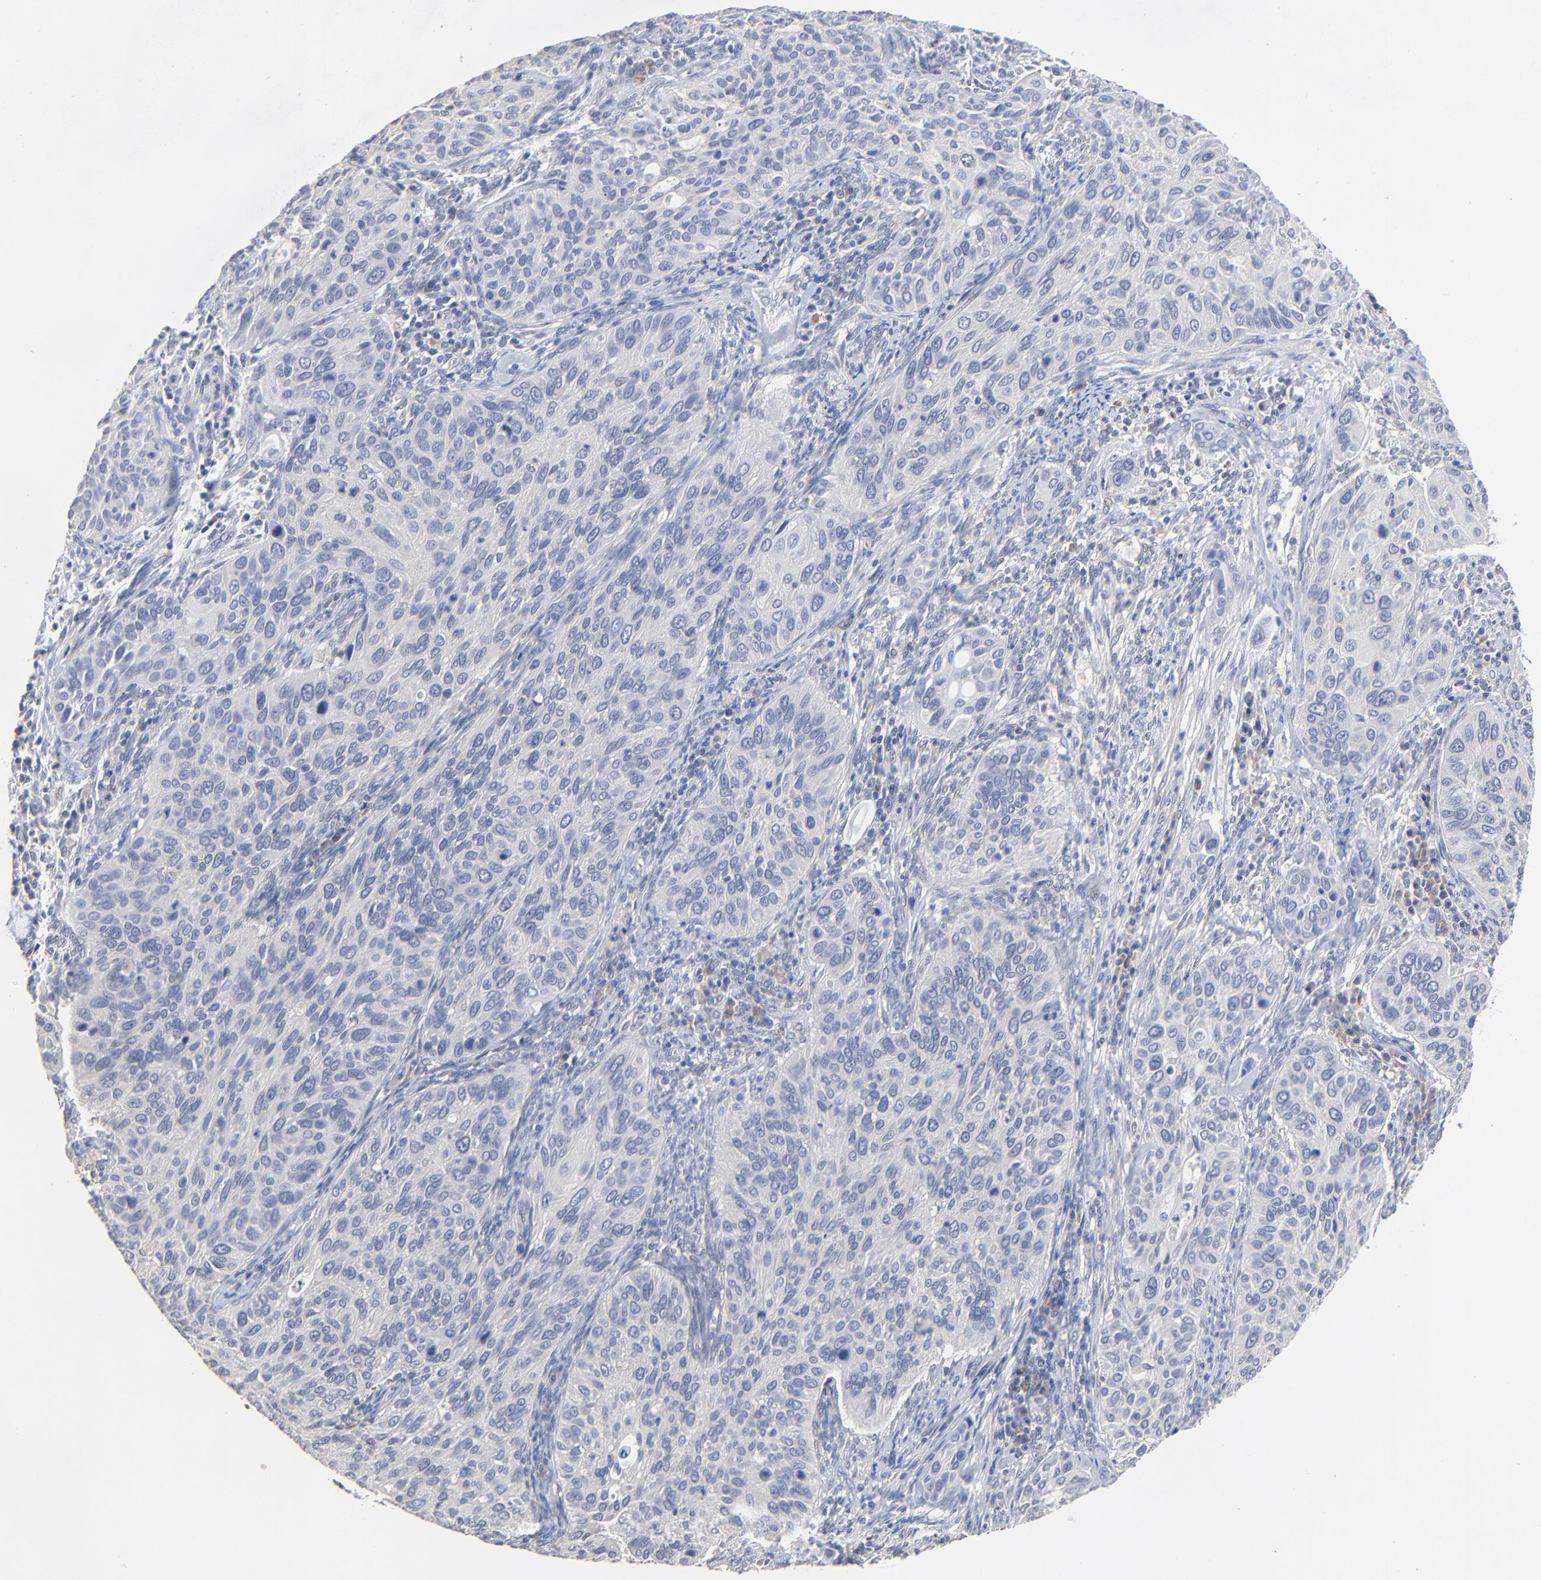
{"staining": {"intensity": "negative", "quantity": "none", "location": "none"}, "tissue": "cervical cancer", "cell_type": "Tumor cells", "image_type": "cancer", "snomed": [{"axis": "morphology", "description": "Squamous cell carcinoma, NOS"}, {"axis": "topography", "description": "Cervix"}], "caption": "Immunohistochemistry photomicrograph of neoplastic tissue: cervical cancer stained with DAB shows no significant protein expression in tumor cells.", "gene": "FANCB", "patient": {"sex": "female", "age": 57}}